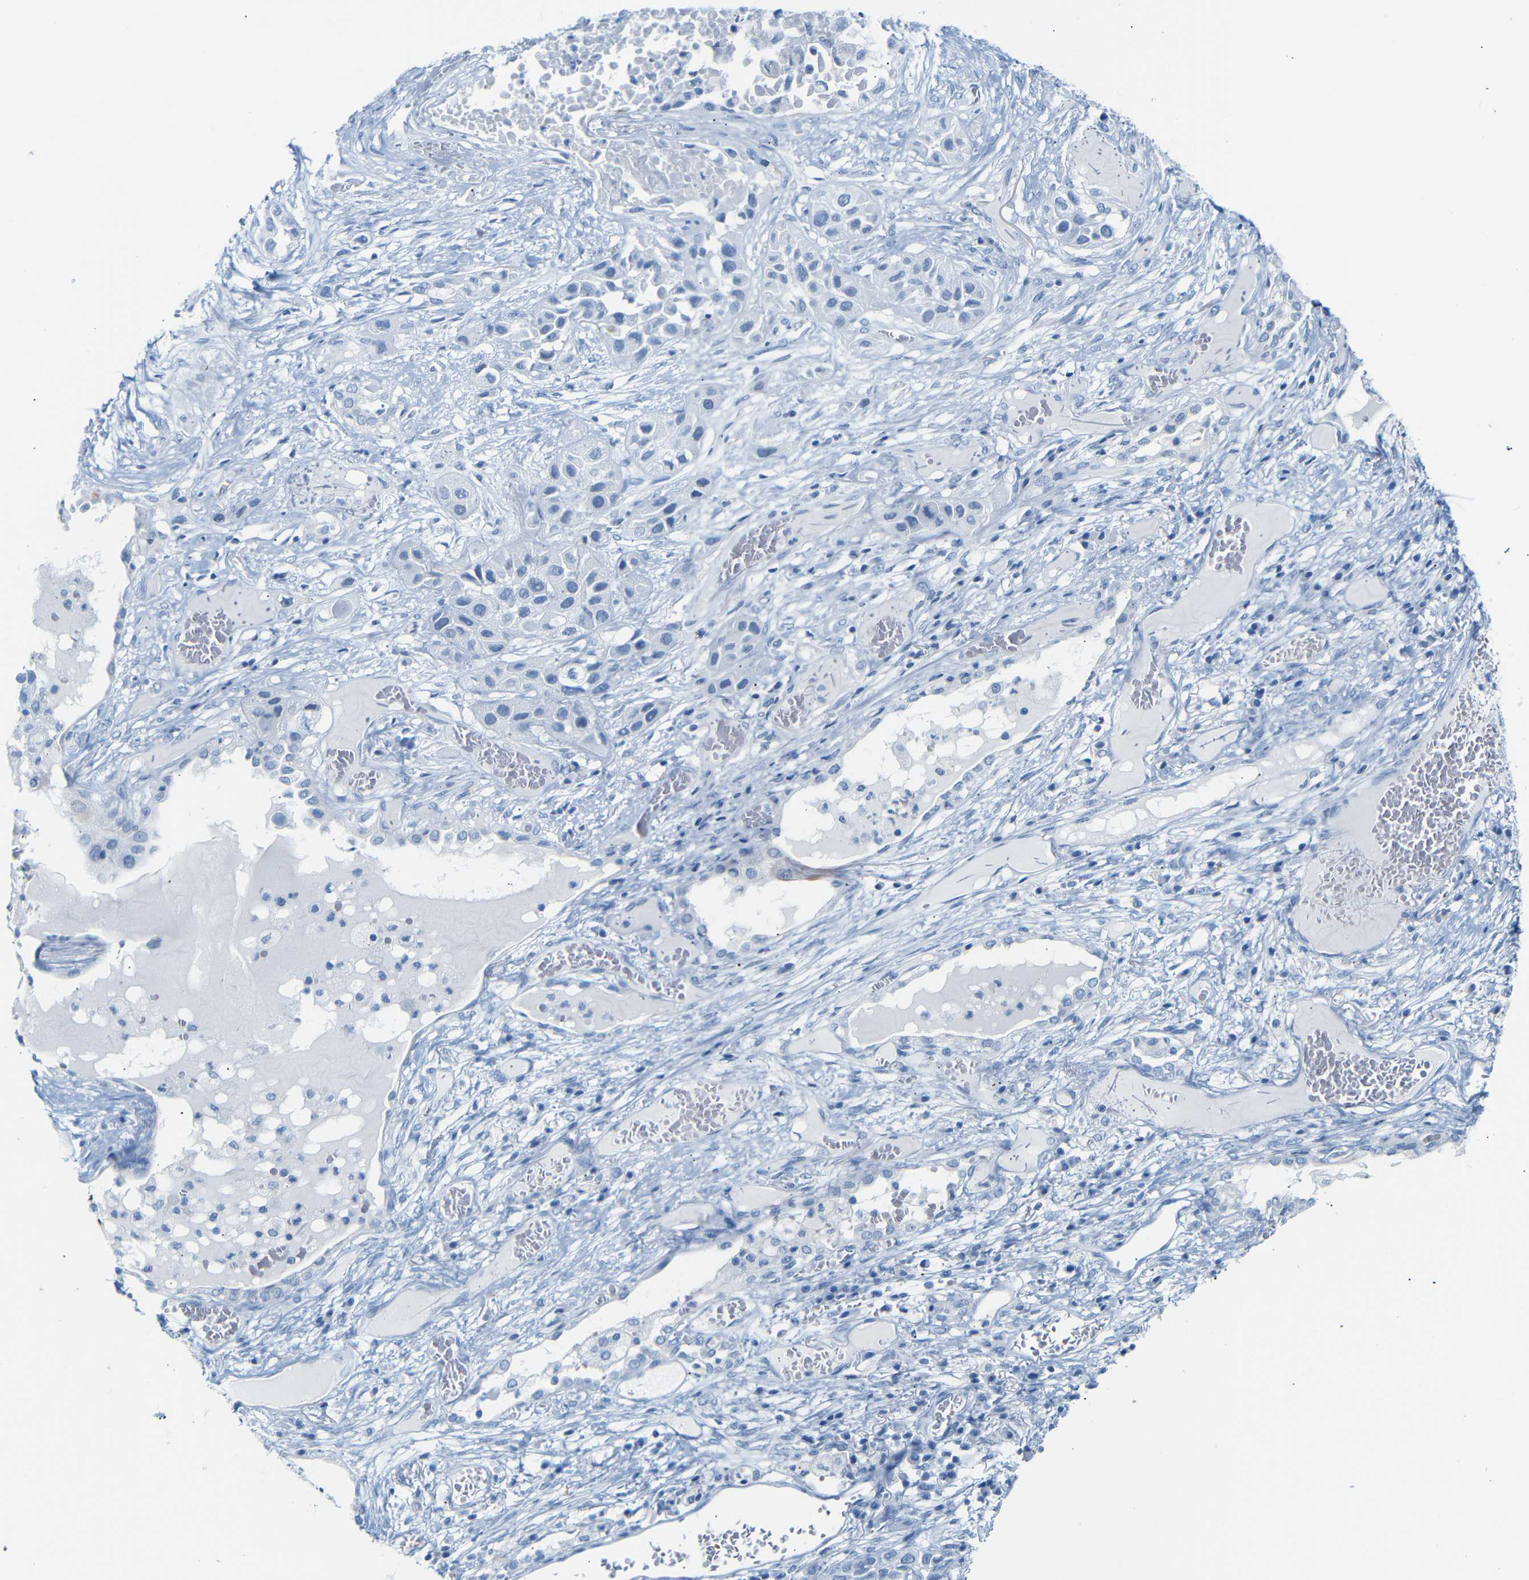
{"staining": {"intensity": "negative", "quantity": "none", "location": "none"}, "tissue": "lung cancer", "cell_type": "Tumor cells", "image_type": "cancer", "snomed": [{"axis": "morphology", "description": "Squamous cell carcinoma, NOS"}, {"axis": "topography", "description": "Lung"}], "caption": "Protein analysis of lung cancer (squamous cell carcinoma) shows no significant expression in tumor cells. (DAB immunohistochemistry, high magnification).", "gene": "DYNAP", "patient": {"sex": "male", "age": 71}}